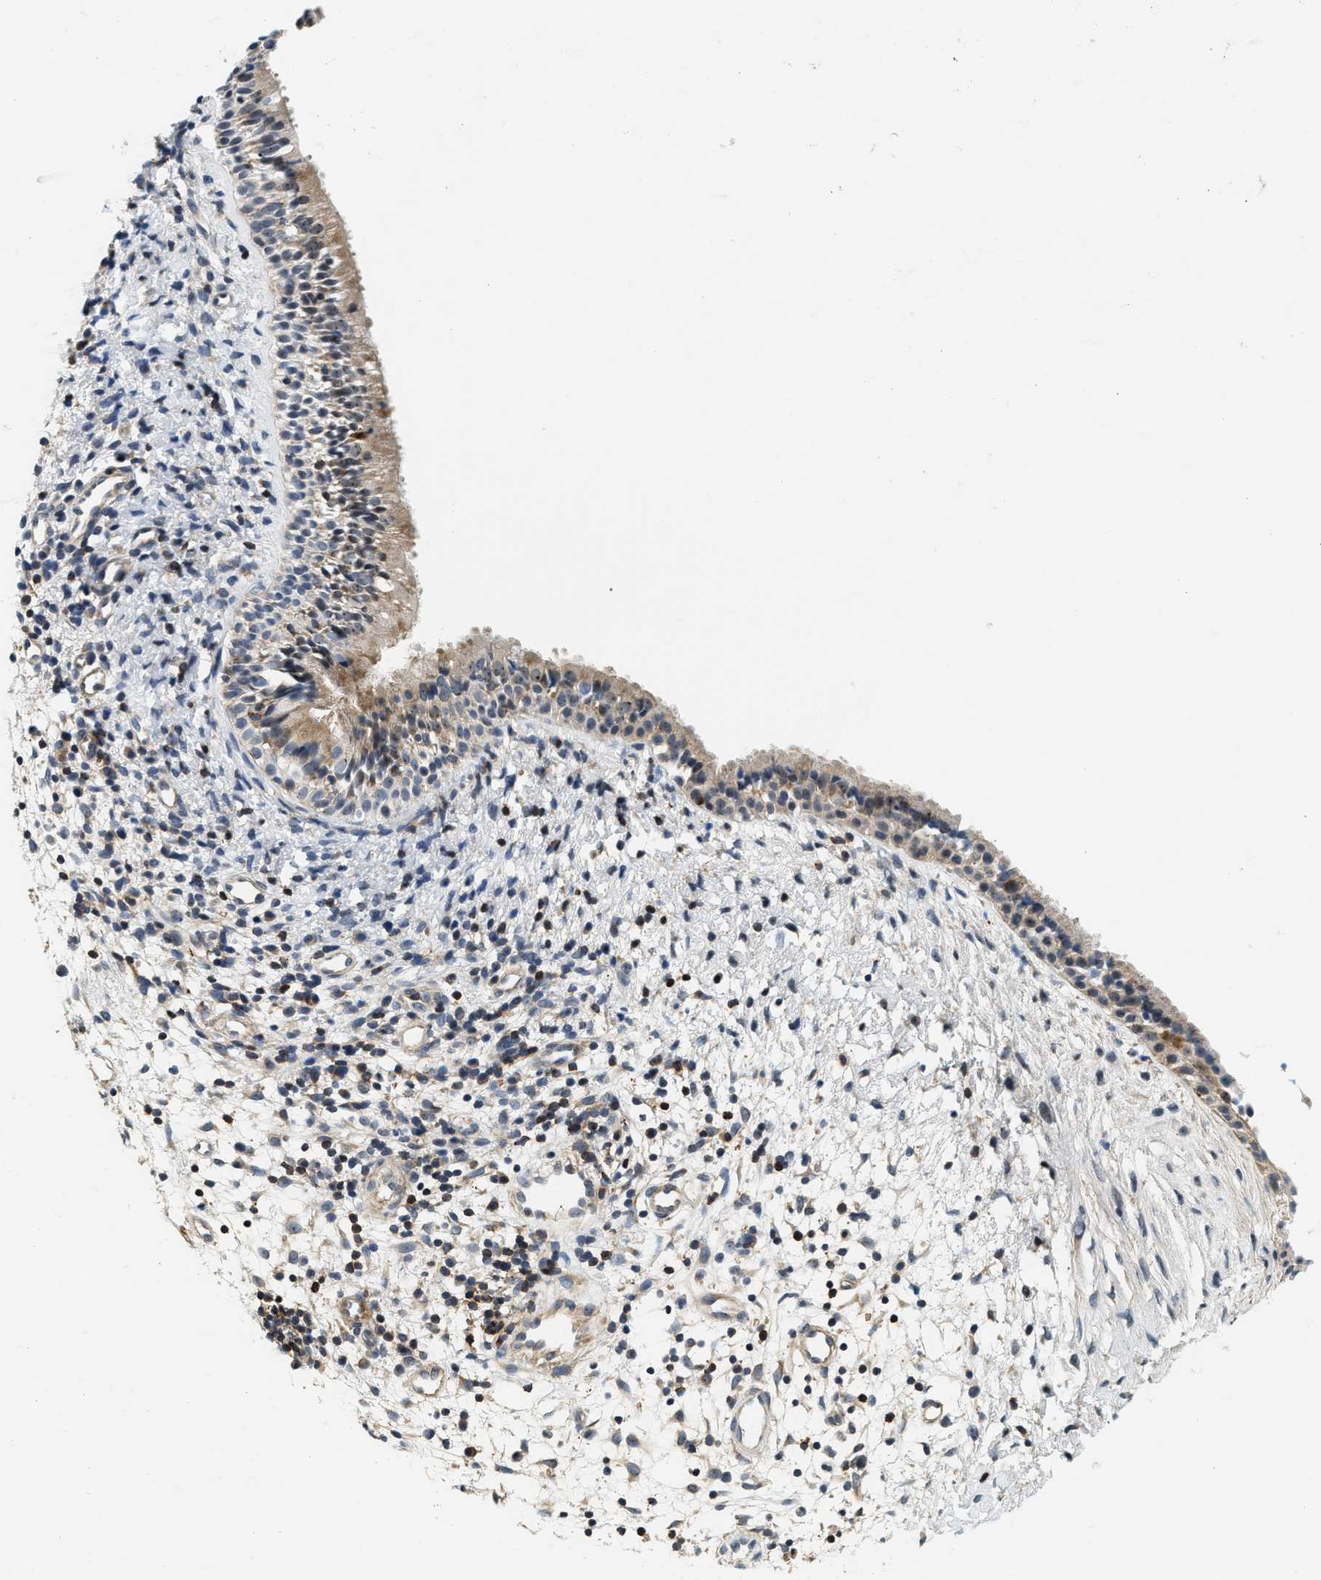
{"staining": {"intensity": "weak", "quantity": ">75%", "location": "cytoplasmic/membranous"}, "tissue": "nasopharynx", "cell_type": "Respiratory epithelial cells", "image_type": "normal", "snomed": [{"axis": "morphology", "description": "Normal tissue, NOS"}, {"axis": "topography", "description": "Nasopharynx"}], "caption": "This photomicrograph exhibits immunohistochemistry staining of benign nasopharynx, with low weak cytoplasmic/membranous expression in approximately >75% of respiratory epithelial cells.", "gene": "SAMD9", "patient": {"sex": "male", "age": 22}}